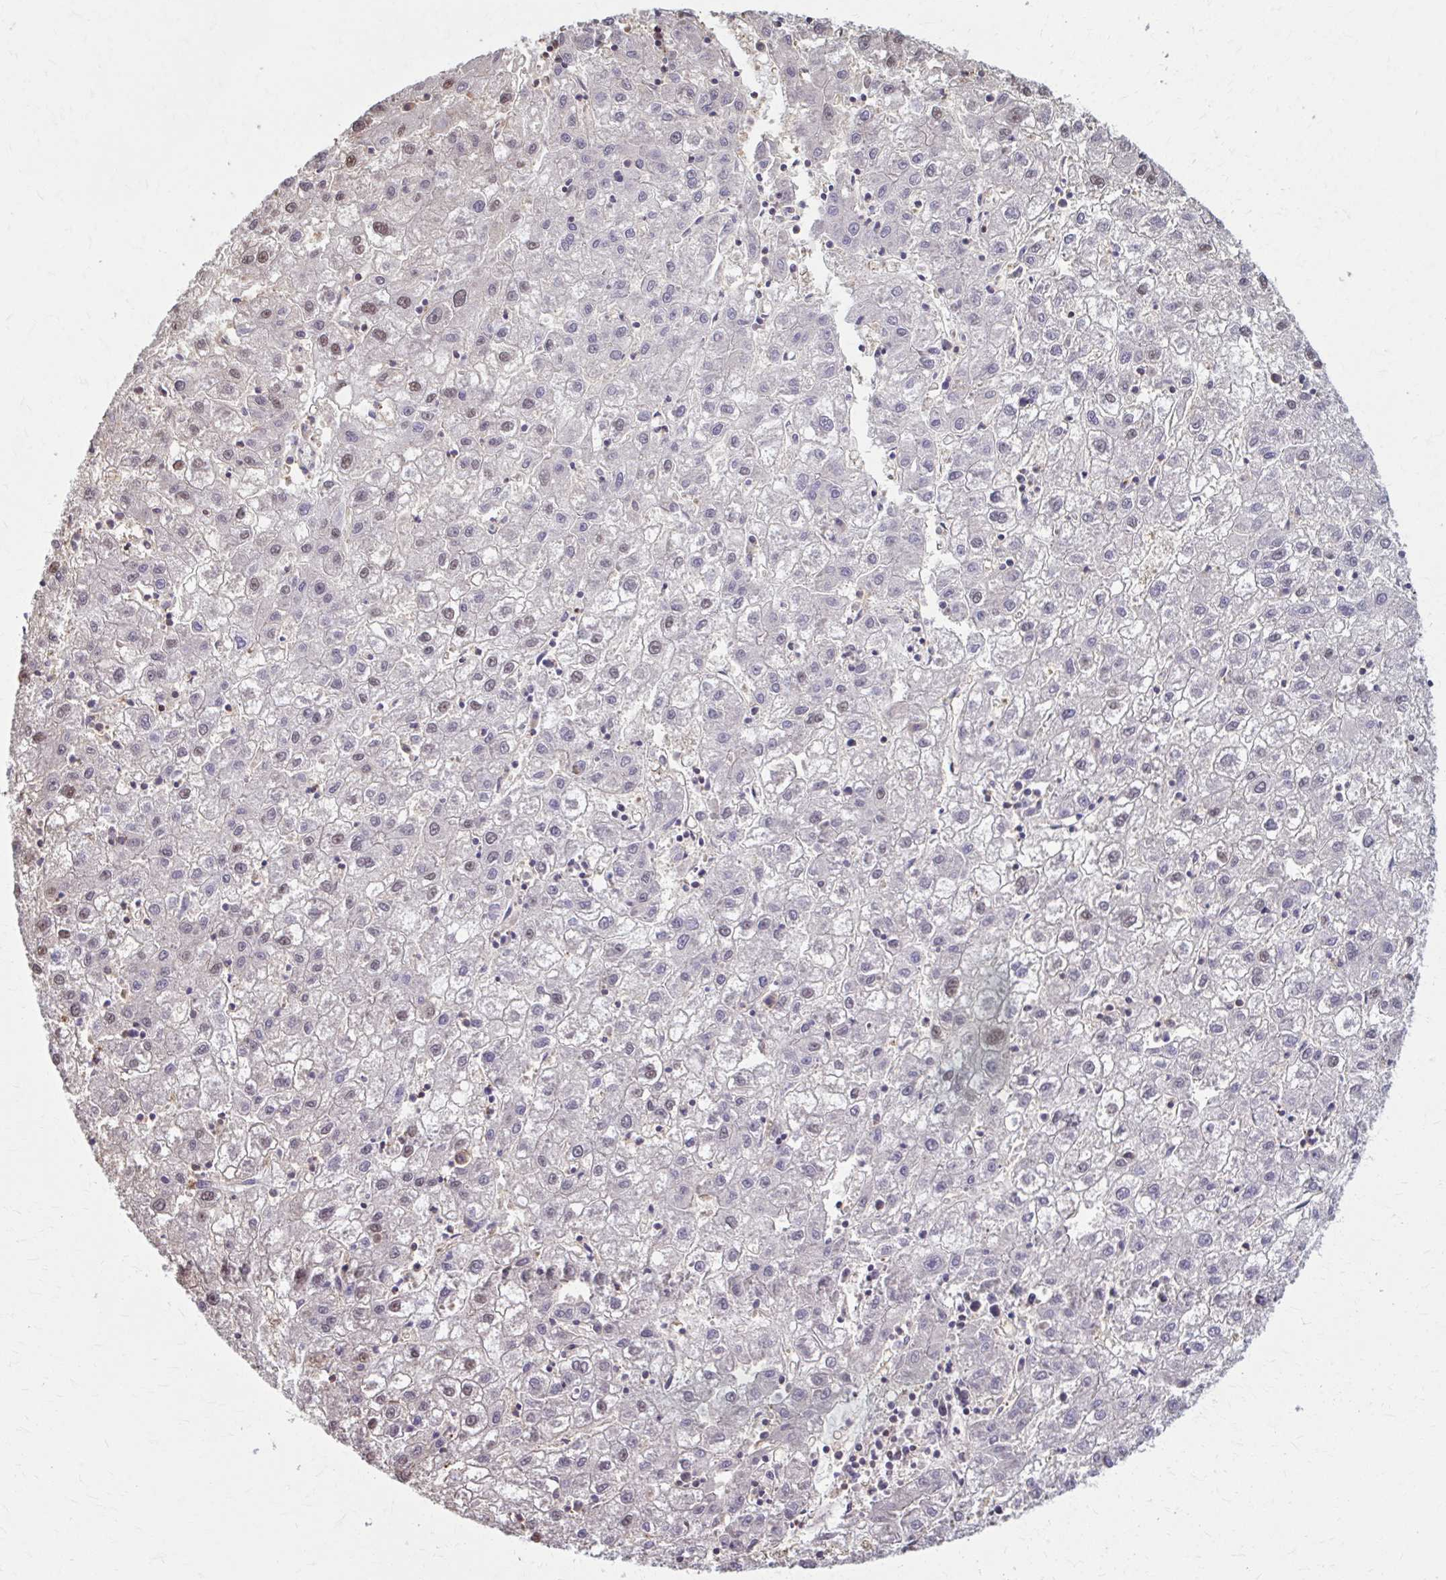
{"staining": {"intensity": "weak", "quantity": "<25%", "location": "nuclear"}, "tissue": "liver cancer", "cell_type": "Tumor cells", "image_type": "cancer", "snomed": [{"axis": "morphology", "description": "Carcinoma, Hepatocellular, NOS"}, {"axis": "topography", "description": "Liver"}], "caption": "This is an immunohistochemistry (IHC) image of hepatocellular carcinoma (liver). There is no expression in tumor cells.", "gene": "ING4", "patient": {"sex": "male", "age": 72}}